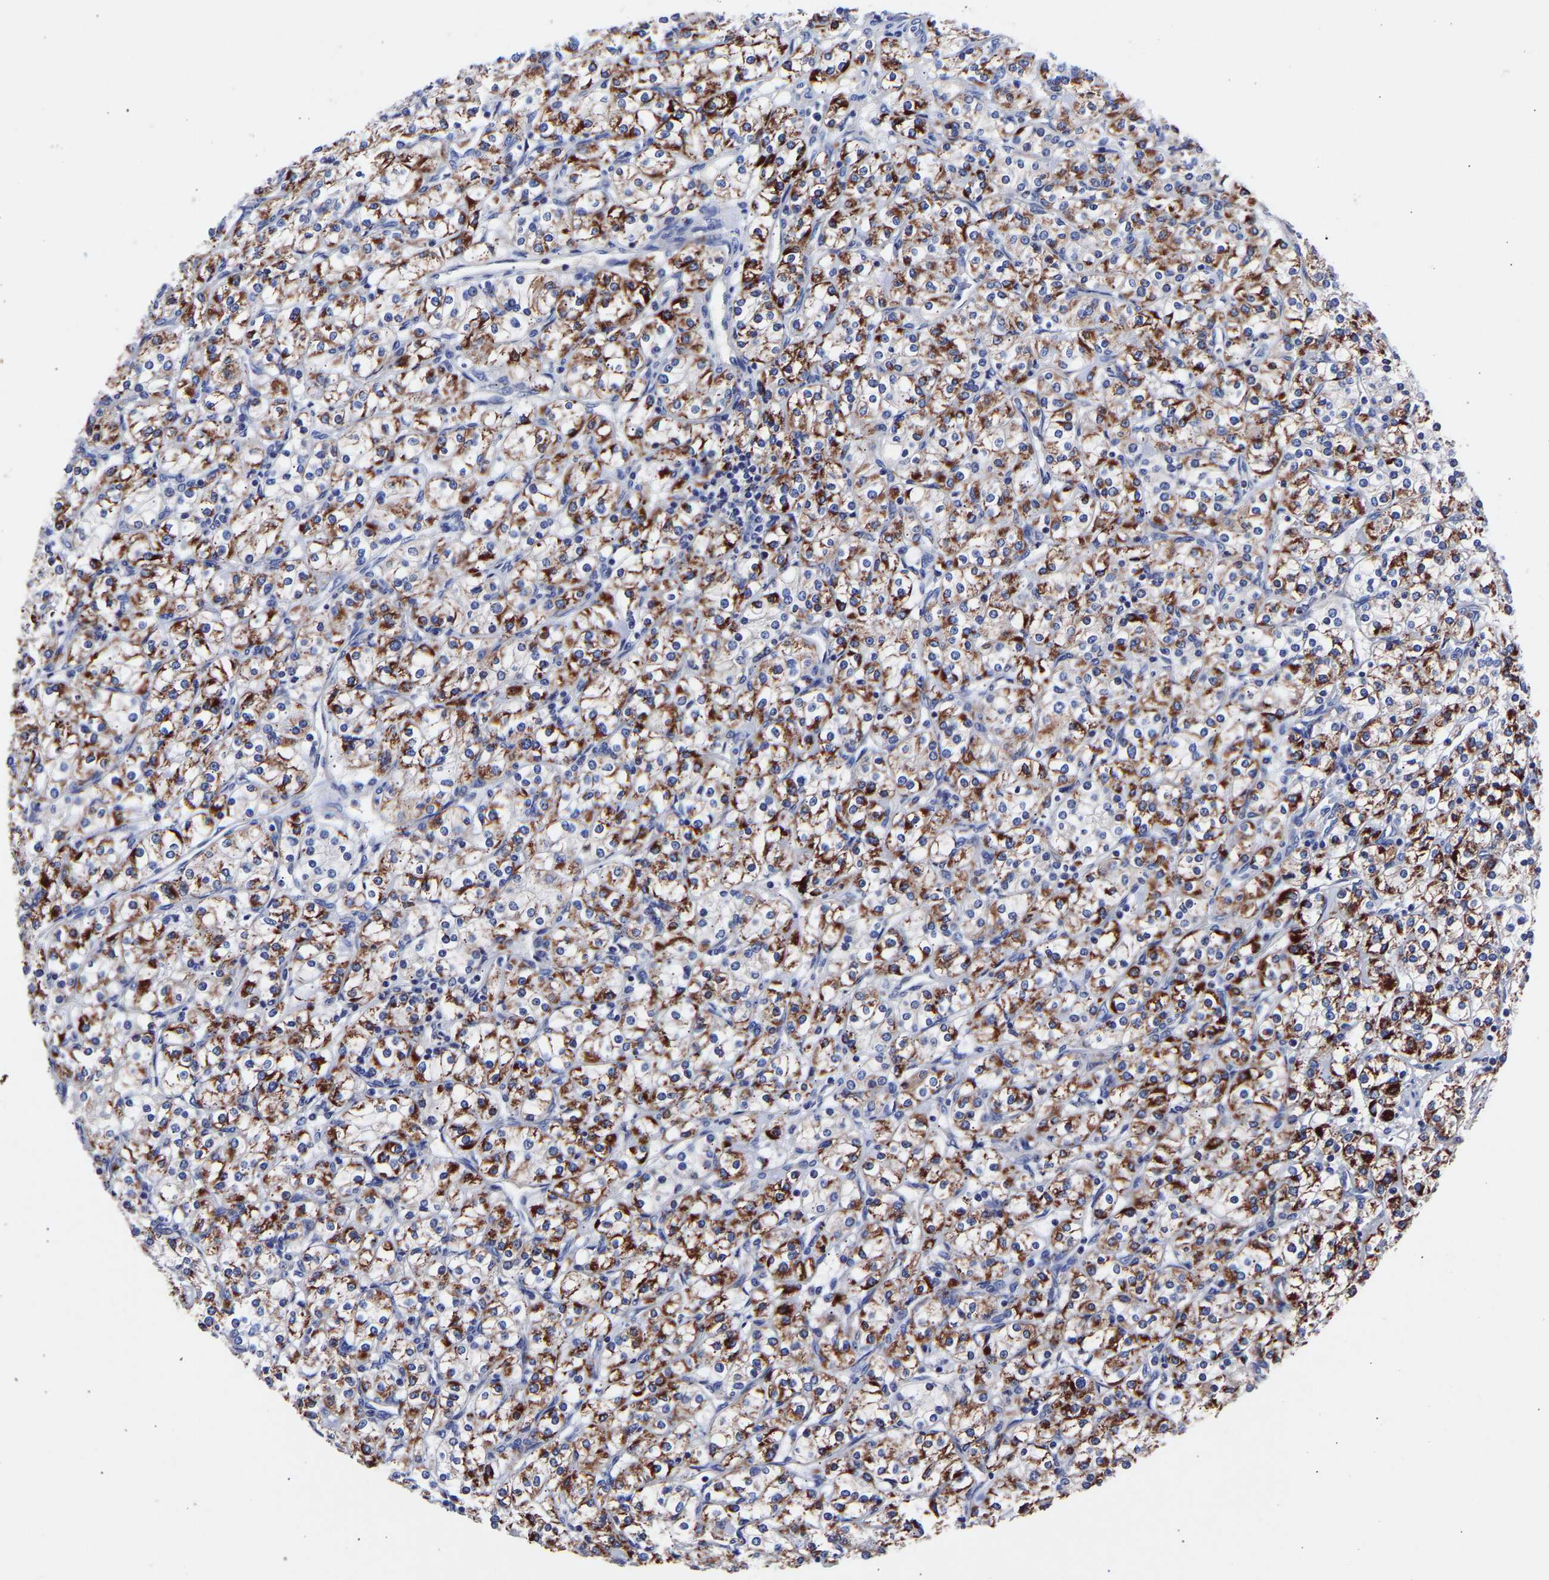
{"staining": {"intensity": "strong", "quantity": ">75%", "location": "cytoplasmic/membranous"}, "tissue": "renal cancer", "cell_type": "Tumor cells", "image_type": "cancer", "snomed": [{"axis": "morphology", "description": "Adenocarcinoma, NOS"}, {"axis": "topography", "description": "Kidney"}], "caption": "This histopathology image exhibits immunohistochemistry (IHC) staining of human renal cancer, with high strong cytoplasmic/membranous positivity in about >75% of tumor cells.", "gene": "SEM1", "patient": {"sex": "male", "age": 77}}